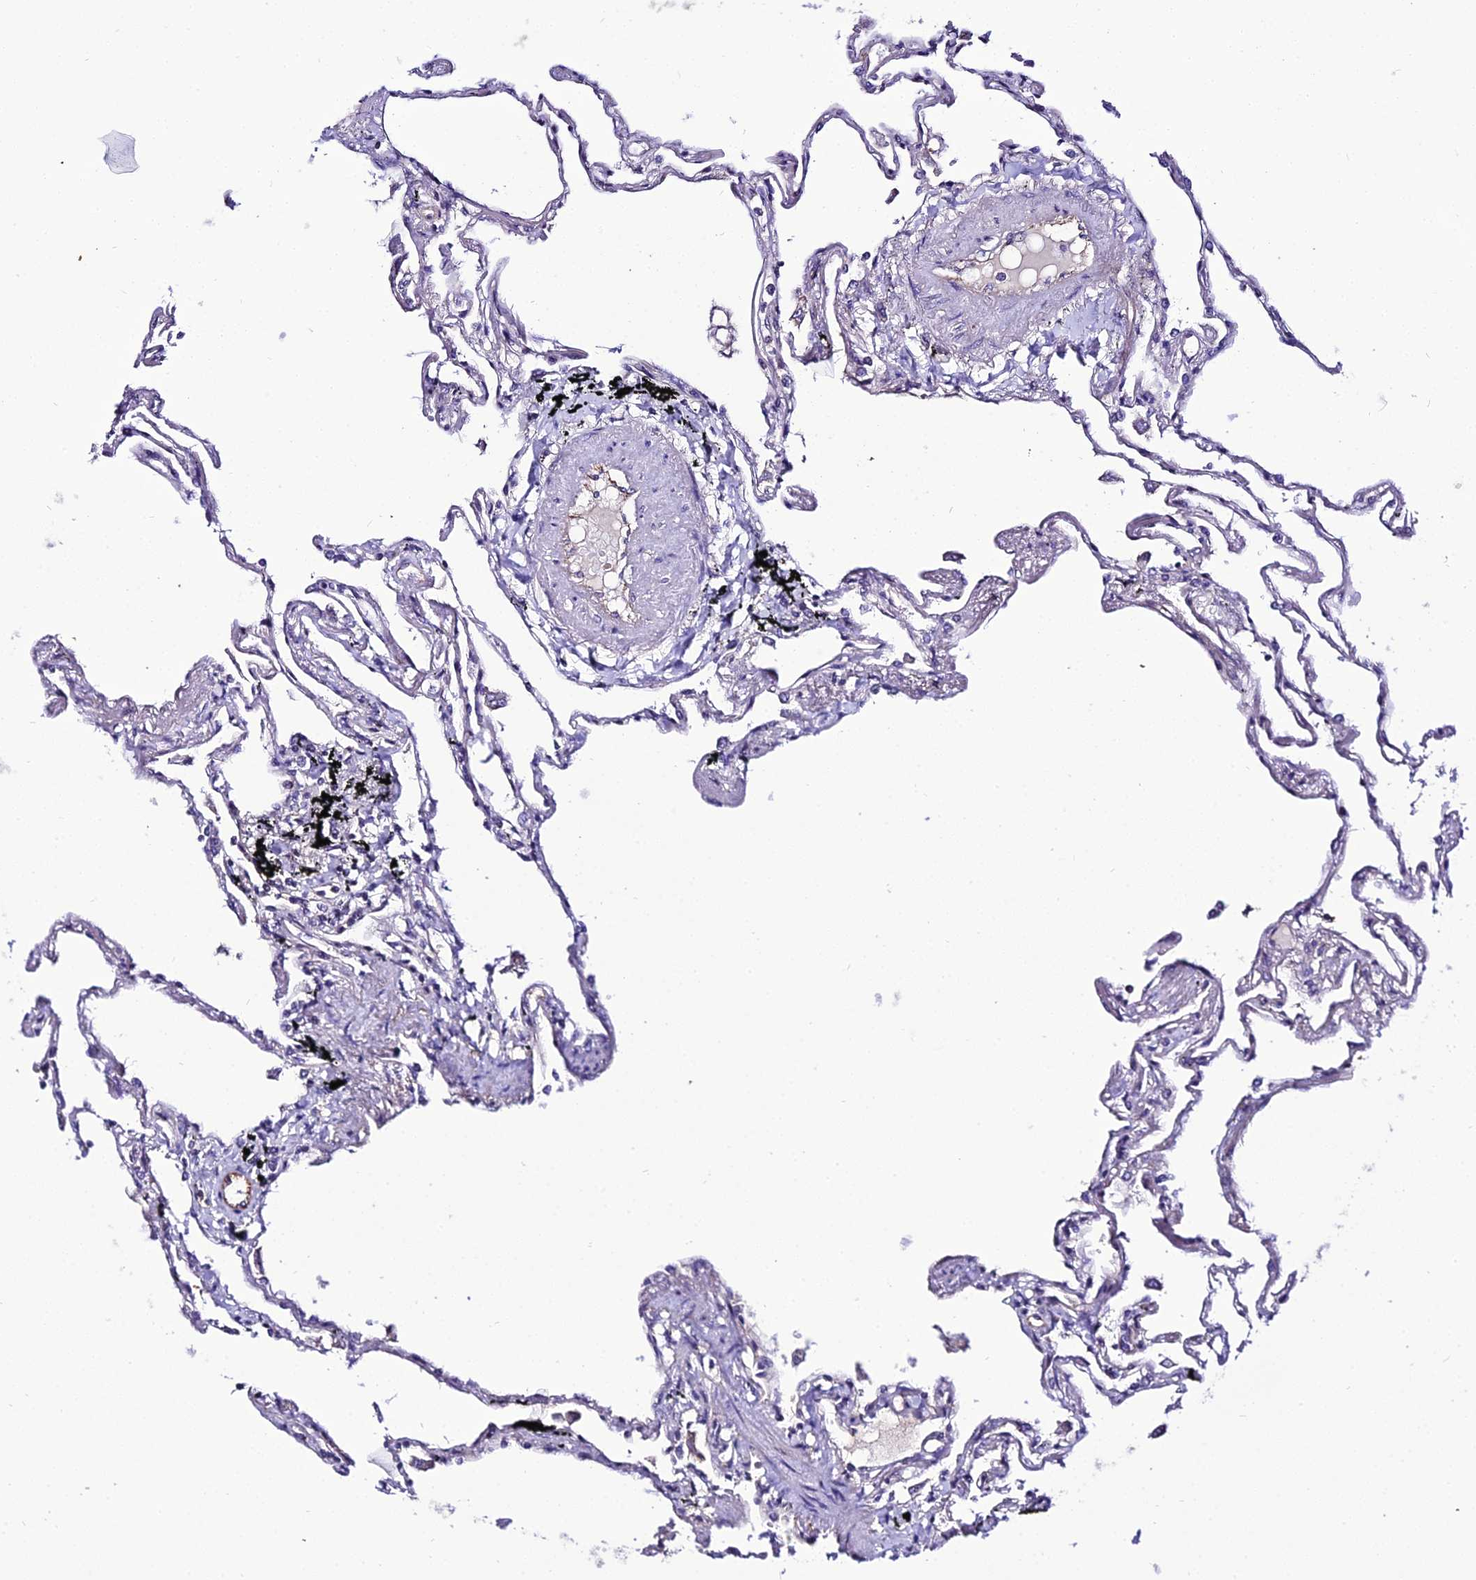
{"staining": {"intensity": "negative", "quantity": "none", "location": "none"}, "tissue": "lung", "cell_type": "Alveolar cells", "image_type": "normal", "snomed": [{"axis": "morphology", "description": "Normal tissue, NOS"}, {"axis": "topography", "description": "Lung"}], "caption": "Immunohistochemistry (IHC) histopathology image of unremarkable human lung stained for a protein (brown), which reveals no staining in alveolar cells.", "gene": "SHQ1", "patient": {"sex": "female", "age": 67}}